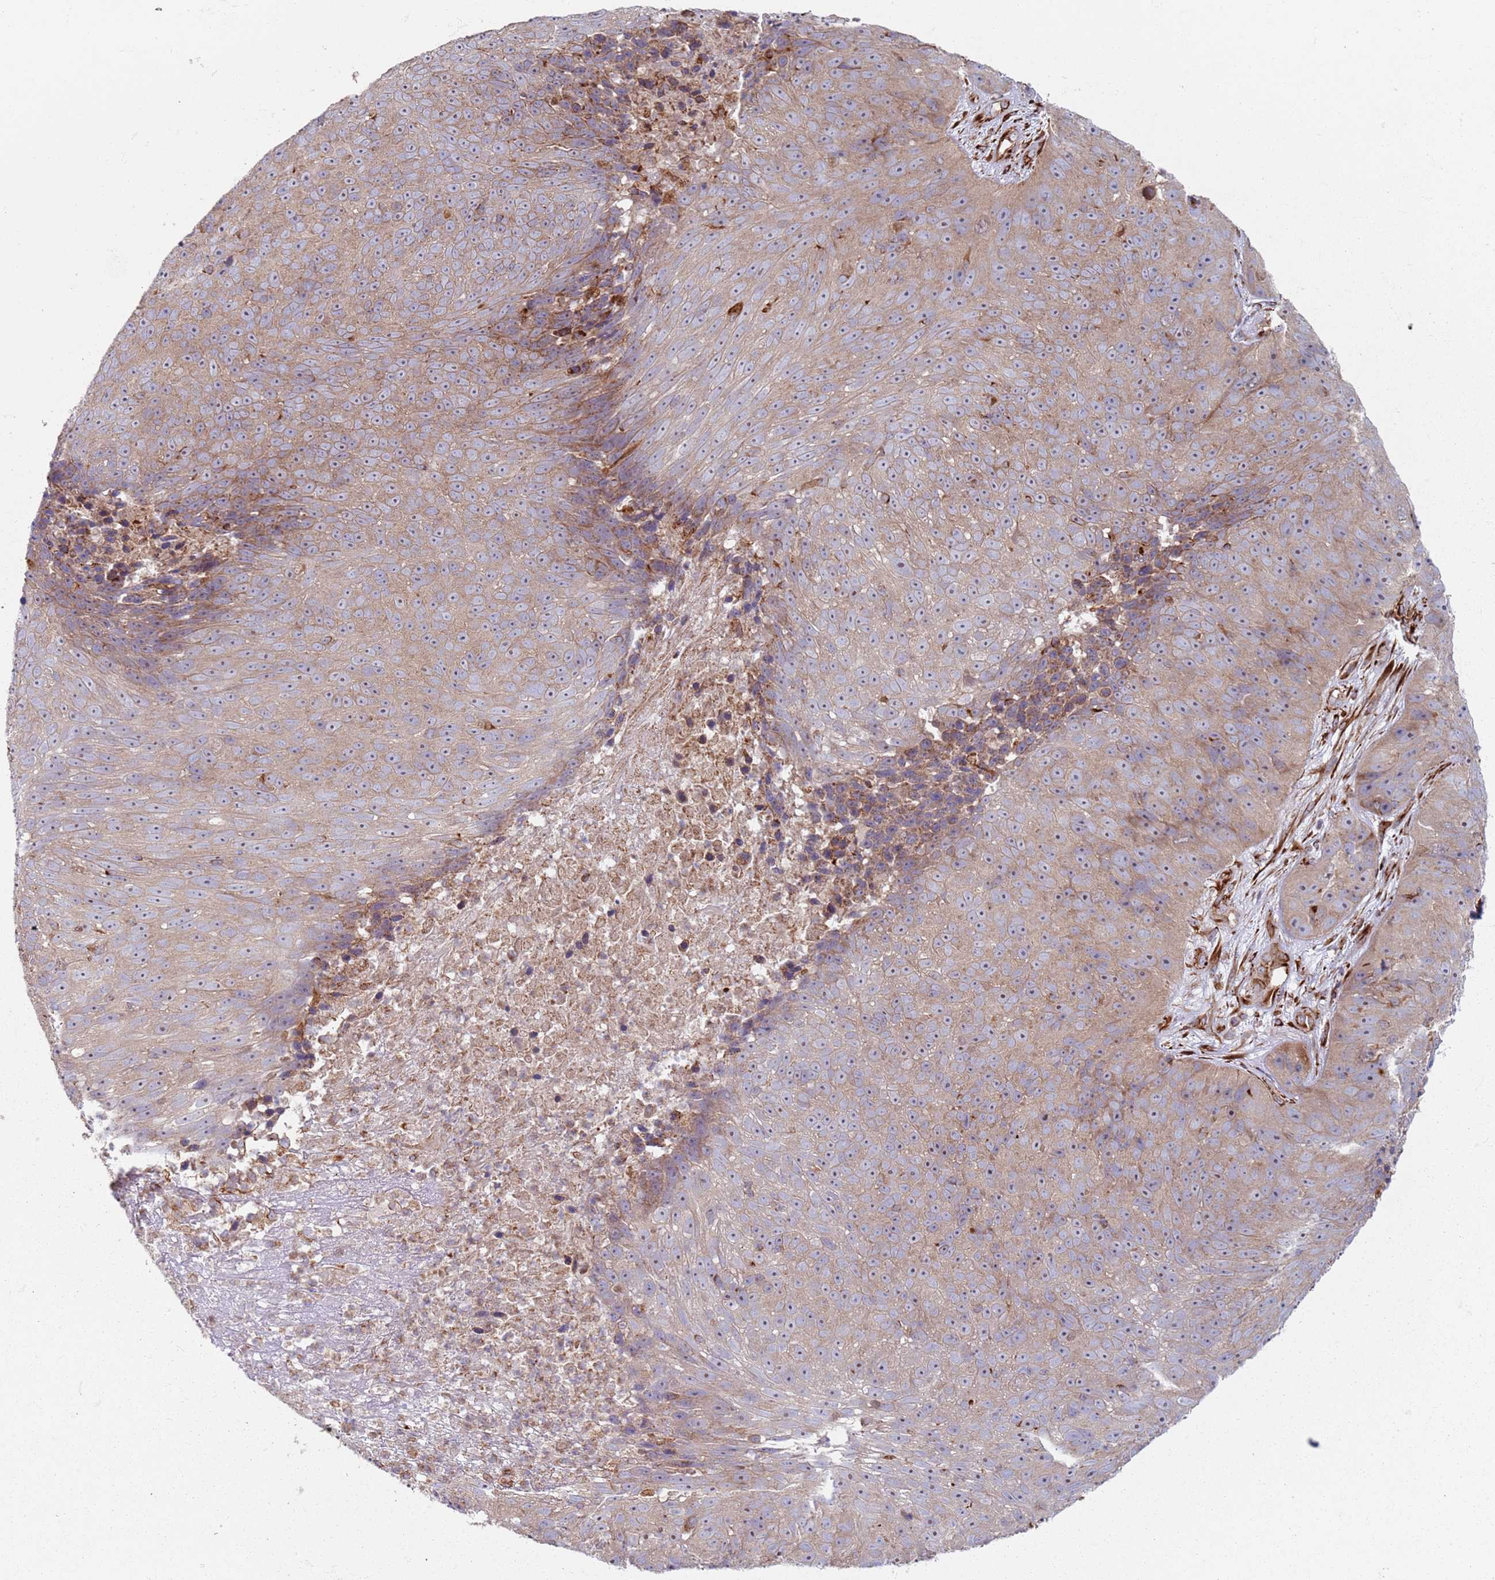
{"staining": {"intensity": "weak", "quantity": "25%-75%", "location": "cytoplasmic/membranous"}, "tissue": "skin cancer", "cell_type": "Tumor cells", "image_type": "cancer", "snomed": [{"axis": "morphology", "description": "Squamous cell carcinoma, NOS"}, {"axis": "topography", "description": "Skin"}], "caption": "Human skin squamous cell carcinoma stained for a protein (brown) displays weak cytoplasmic/membranous positive staining in approximately 25%-75% of tumor cells.", "gene": "SNAPIN", "patient": {"sex": "female", "age": 87}}